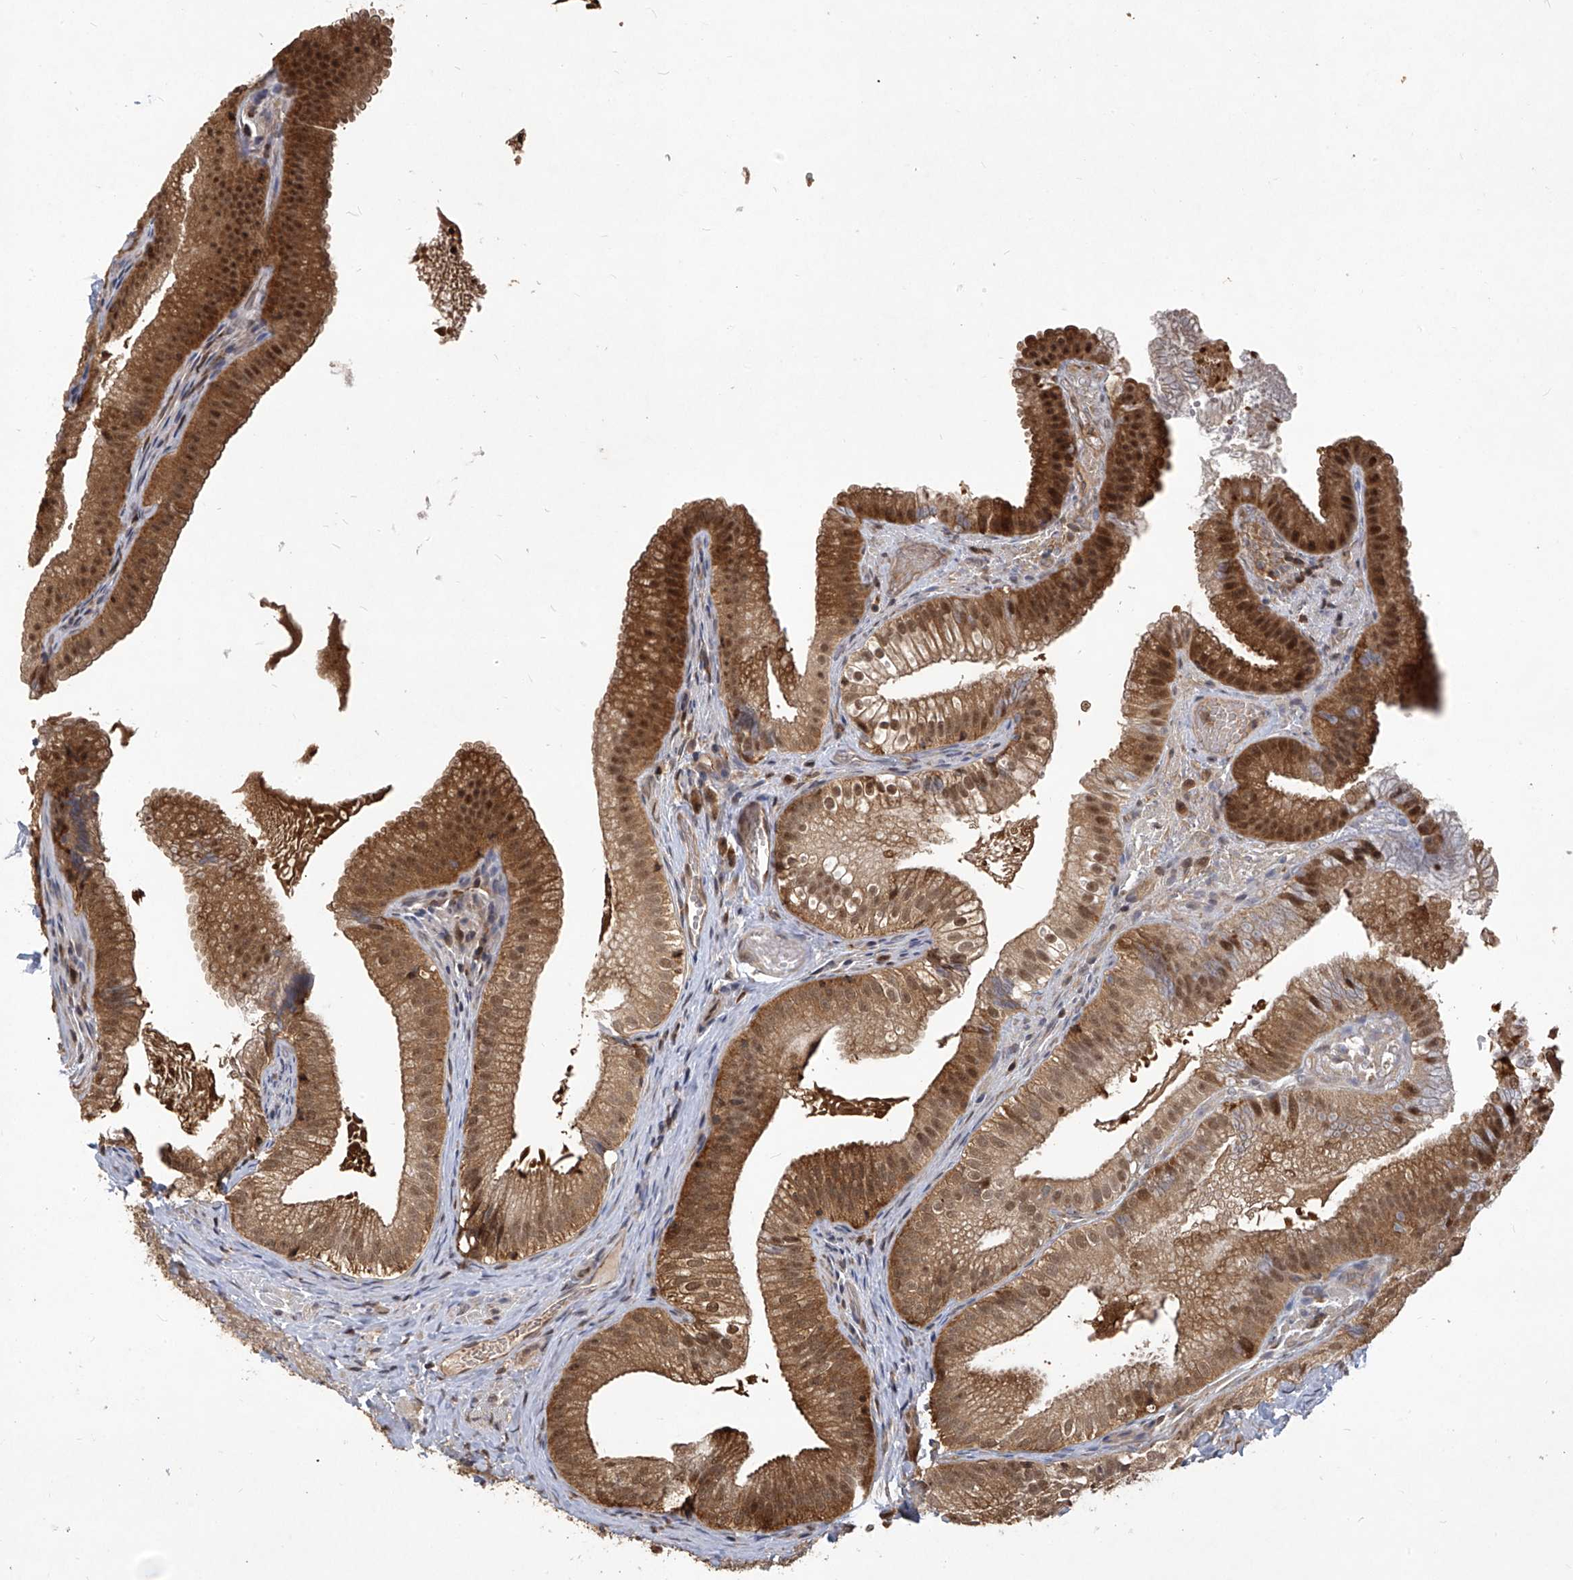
{"staining": {"intensity": "moderate", "quantity": ">75%", "location": "cytoplasmic/membranous,nuclear"}, "tissue": "gallbladder", "cell_type": "Glandular cells", "image_type": "normal", "snomed": [{"axis": "morphology", "description": "Normal tissue, NOS"}, {"axis": "topography", "description": "Gallbladder"}], "caption": "Gallbladder stained for a protein displays moderate cytoplasmic/membranous,nuclear positivity in glandular cells. (DAB = brown stain, brightfield microscopy at high magnification).", "gene": "PSMB1", "patient": {"sex": "female", "age": 30}}